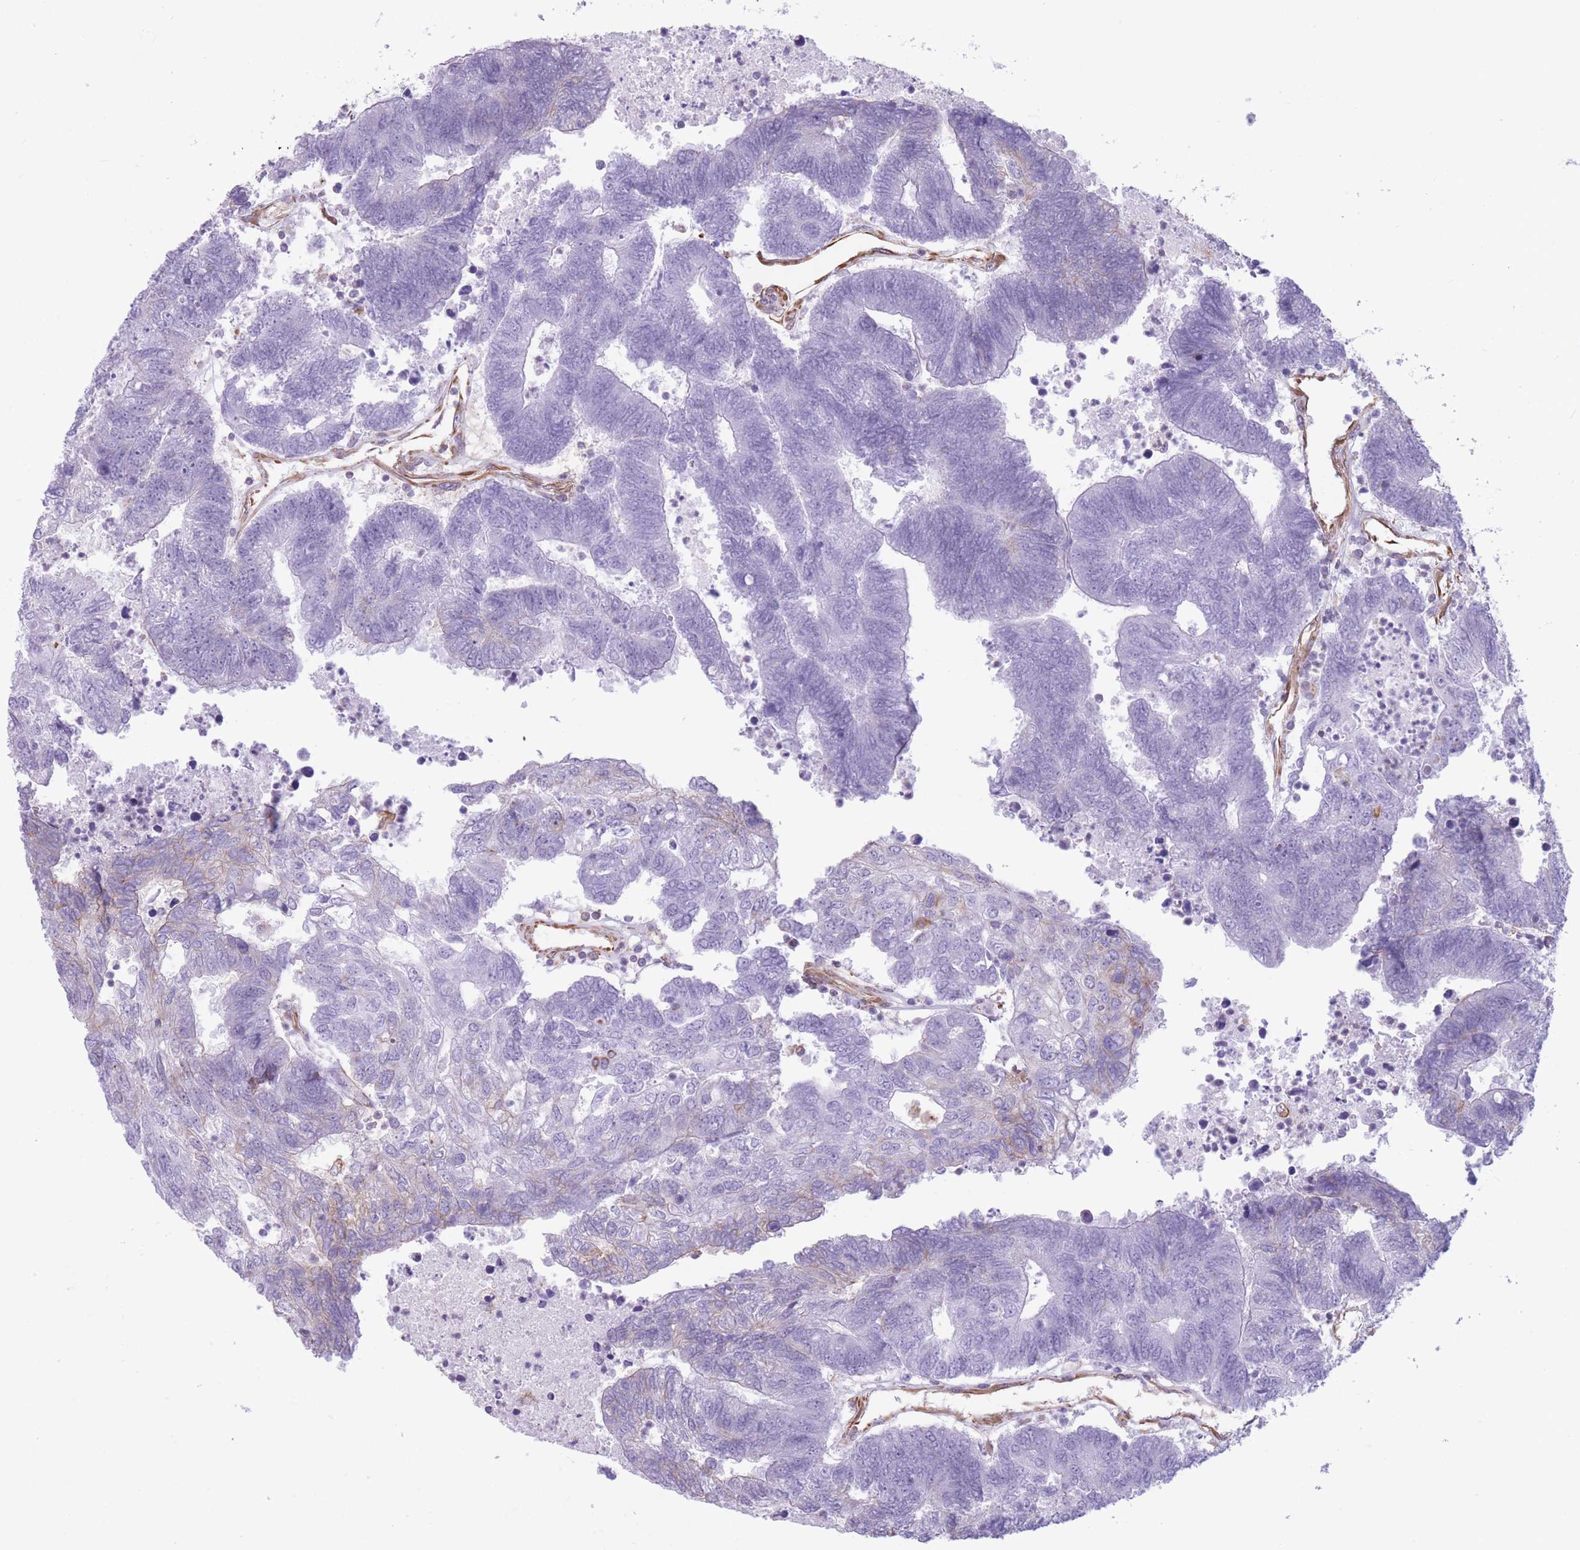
{"staining": {"intensity": "negative", "quantity": "none", "location": "none"}, "tissue": "colorectal cancer", "cell_type": "Tumor cells", "image_type": "cancer", "snomed": [{"axis": "morphology", "description": "Adenocarcinoma, NOS"}, {"axis": "topography", "description": "Colon"}], "caption": "A high-resolution photomicrograph shows IHC staining of colorectal cancer, which displays no significant positivity in tumor cells. (DAB immunohistochemistry with hematoxylin counter stain).", "gene": "ADD1", "patient": {"sex": "female", "age": 48}}